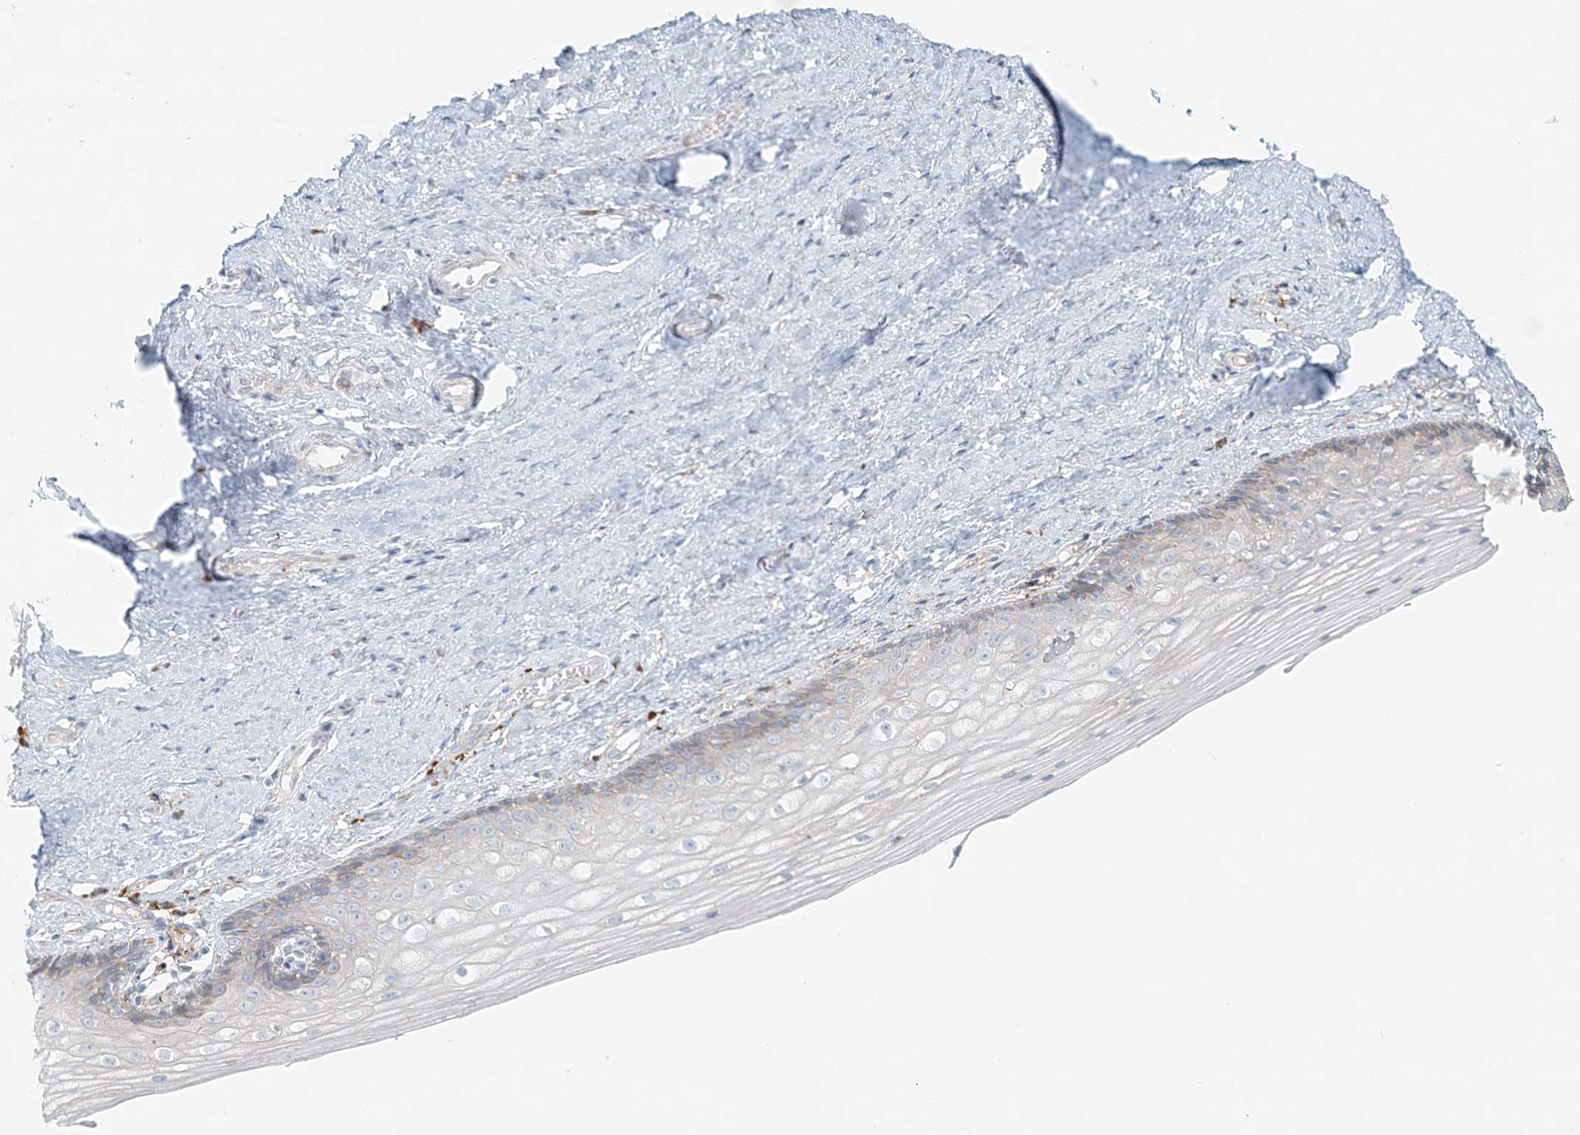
{"staining": {"intensity": "moderate", "quantity": "<25%", "location": "cytoplasmic/membranous"}, "tissue": "vagina", "cell_type": "Squamous epithelial cells", "image_type": "normal", "snomed": [{"axis": "morphology", "description": "Normal tissue, NOS"}, {"axis": "topography", "description": "Vagina"}], "caption": "A brown stain shows moderate cytoplasmic/membranous staining of a protein in squamous epithelial cells of unremarkable vagina. (DAB = brown stain, brightfield microscopy at high magnification).", "gene": "STK11IP", "patient": {"sex": "female", "age": 46}}